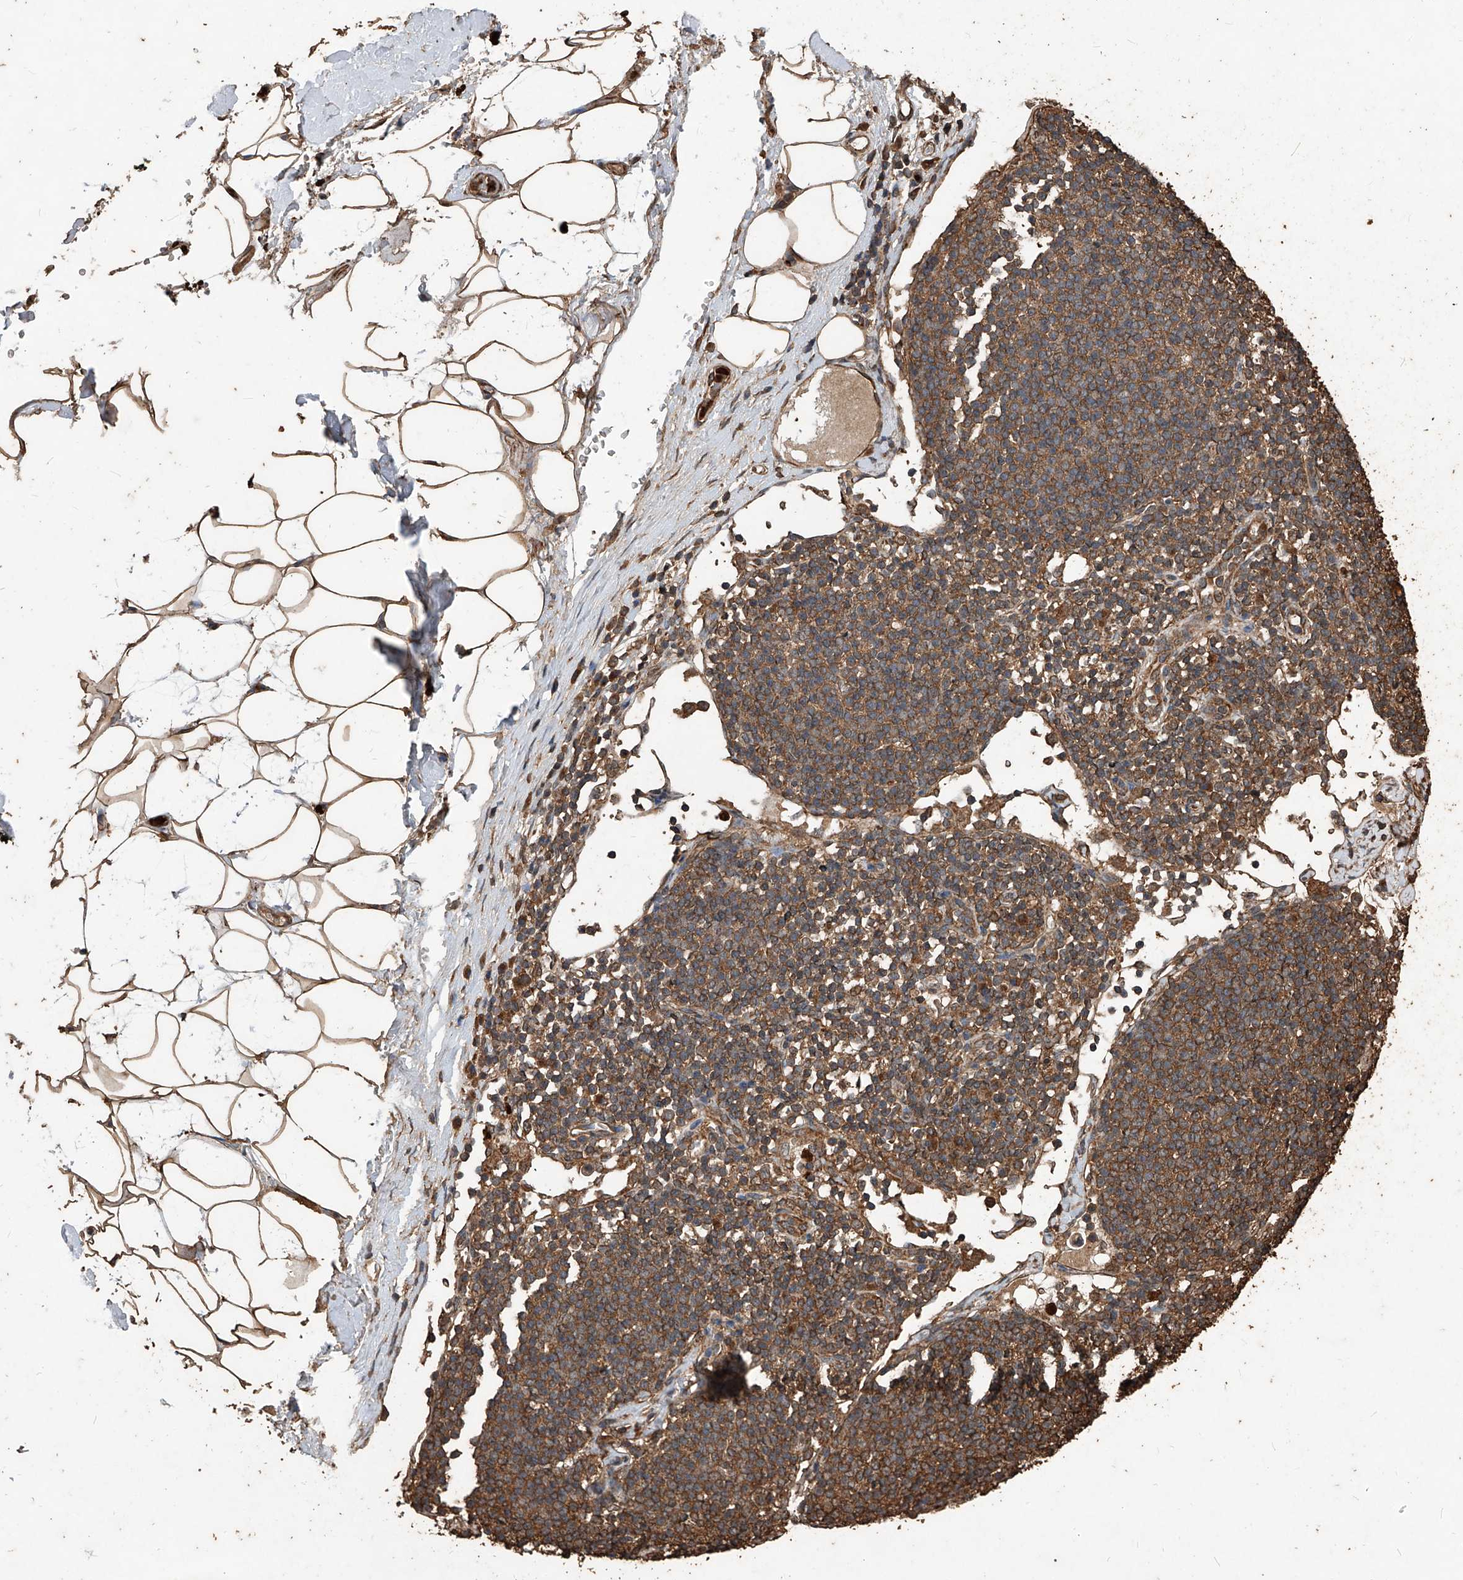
{"staining": {"intensity": "moderate", "quantity": ">75%", "location": "cytoplasmic/membranous"}, "tissue": "adipose tissue", "cell_type": "Adipocytes", "image_type": "normal", "snomed": [{"axis": "morphology", "description": "Normal tissue, NOS"}, {"axis": "morphology", "description": "Adenocarcinoma, NOS"}, {"axis": "topography", "description": "Pancreas"}, {"axis": "topography", "description": "Peripheral nerve tissue"}], "caption": "Immunohistochemical staining of benign adipose tissue displays moderate cytoplasmic/membranous protein staining in approximately >75% of adipocytes. Immunohistochemistry (ihc) stains the protein of interest in brown and the nuclei are stained blue.", "gene": "UCP2", "patient": {"sex": "male", "age": 59}}